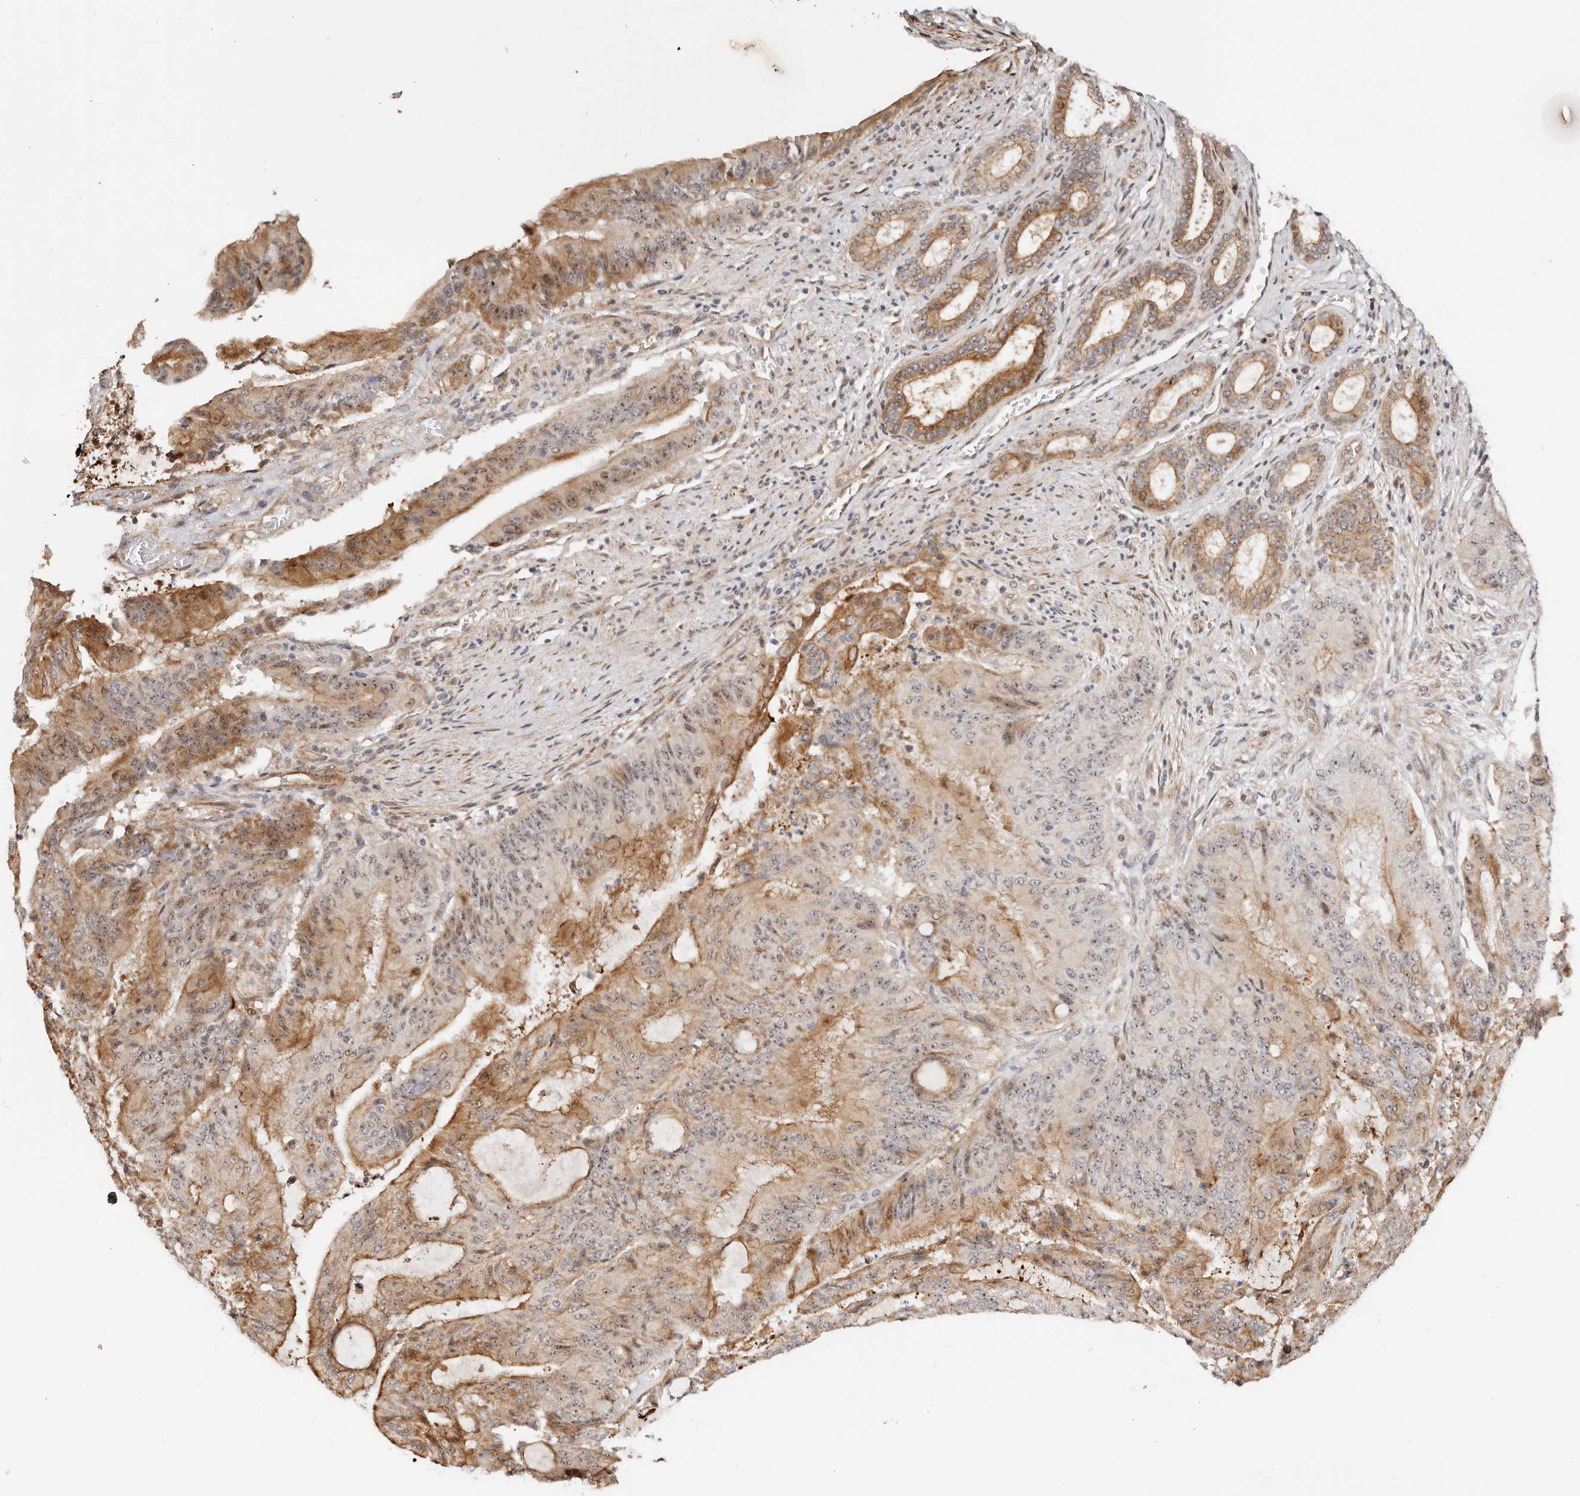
{"staining": {"intensity": "moderate", "quantity": ">75%", "location": "cytoplasmic/membranous,nuclear"}, "tissue": "liver cancer", "cell_type": "Tumor cells", "image_type": "cancer", "snomed": [{"axis": "morphology", "description": "Normal tissue, NOS"}, {"axis": "morphology", "description": "Cholangiocarcinoma"}, {"axis": "topography", "description": "Liver"}, {"axis": "topography", "description": "Peripheral nerve tissue"}], "caption": "DAB immunohistochemical staining of cholangiocarcinoma (liver) displays moderate cytoplasmic/membranous and nuclear protein positivity in about >75% of tumor cells. (DAB IHC, brown staining for protein, blue staining for nuclei).", "gene": "ODF2L", "patient": {"sex": "female", "age": 73}}